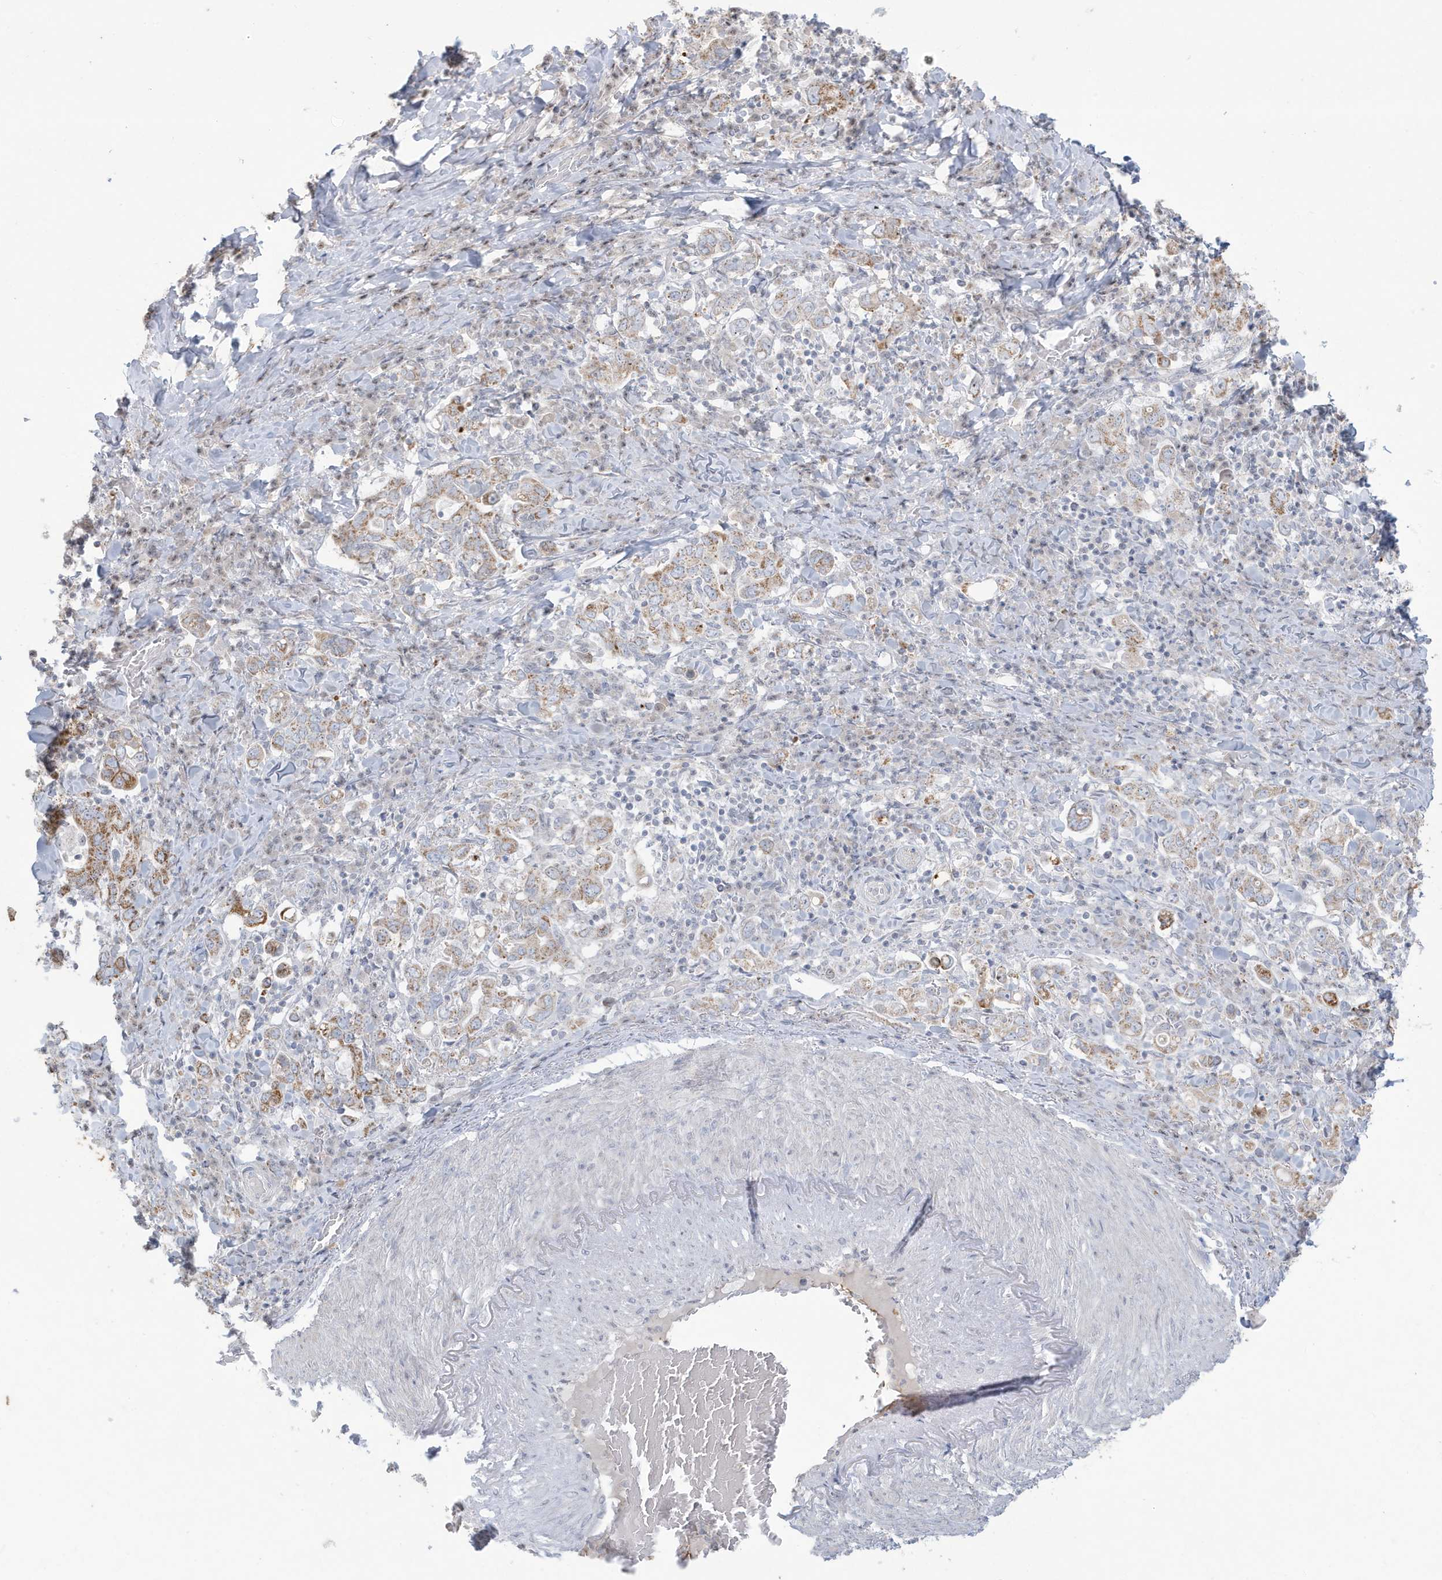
{"staining": {"intensity": "moderate", "quantity": "25%-75%", "location": "cytoplasmic/membranous"}, "tissue": "stomach cancer", "cell_type": "Tumor cells", "image_type": "cancer", "snomed": [{"axis": "morphology", "description": "Adenocarcinoma, NOS"}, {"axis": "topography", "description": "Stomach, upper"}], "caption": "IHC histopathology image of stomach adenocarcinoma stained for a protein (brown), which exhibits medium levels of moderate cytoplasmic/membranous staining in approximately 25%-75% of tumor cells.", "gene": "FNDC1", "patient": {"sex": "male", "age": 62}}